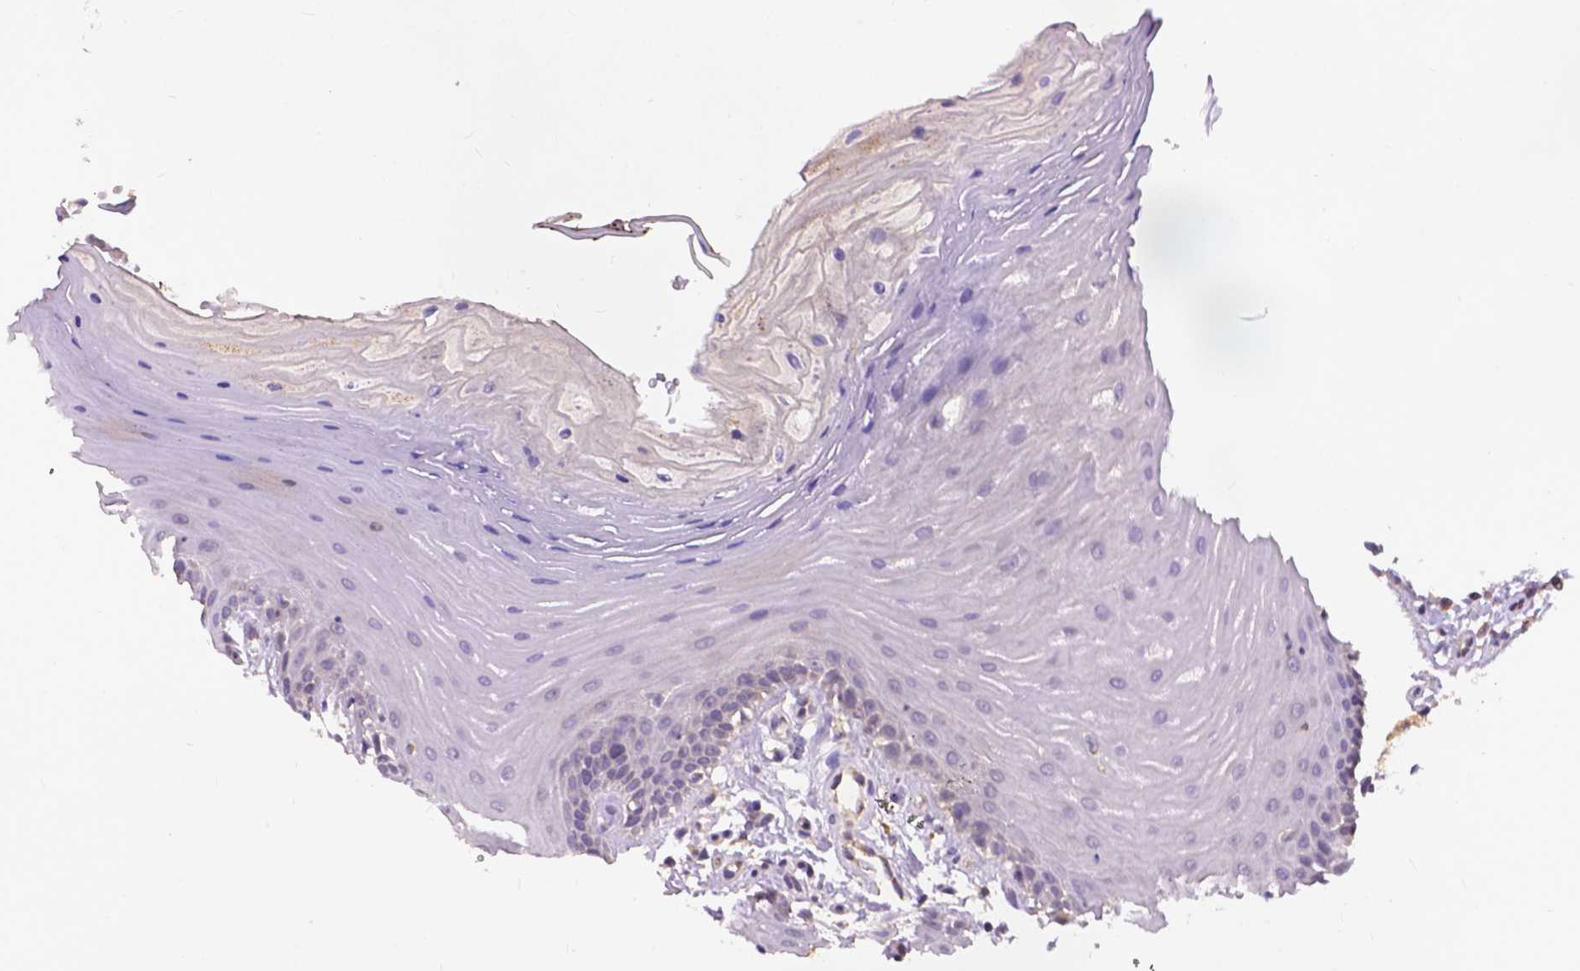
{"staining": {"intensity": "negative", "quantity": "none", "location": "none"}, "tissue": "oral mucosa", "cell_type": "Squamous epithelial cells", "image_type": "normal", "snomed": [{"axis": "morphology", "description": "Normal tissue, NOS"}, {"axis": "morphology", "description": "Normal morphology"}, {"axis": "topography", "description": "Oral tissue"}], "caption": "IHC micrograph of normal oral mucosa stained for a protein (brown), which displays no staining in squamous epithelial cells.", "gene": "ZNF337", "patient": {"sex": "female", "age": 76}}